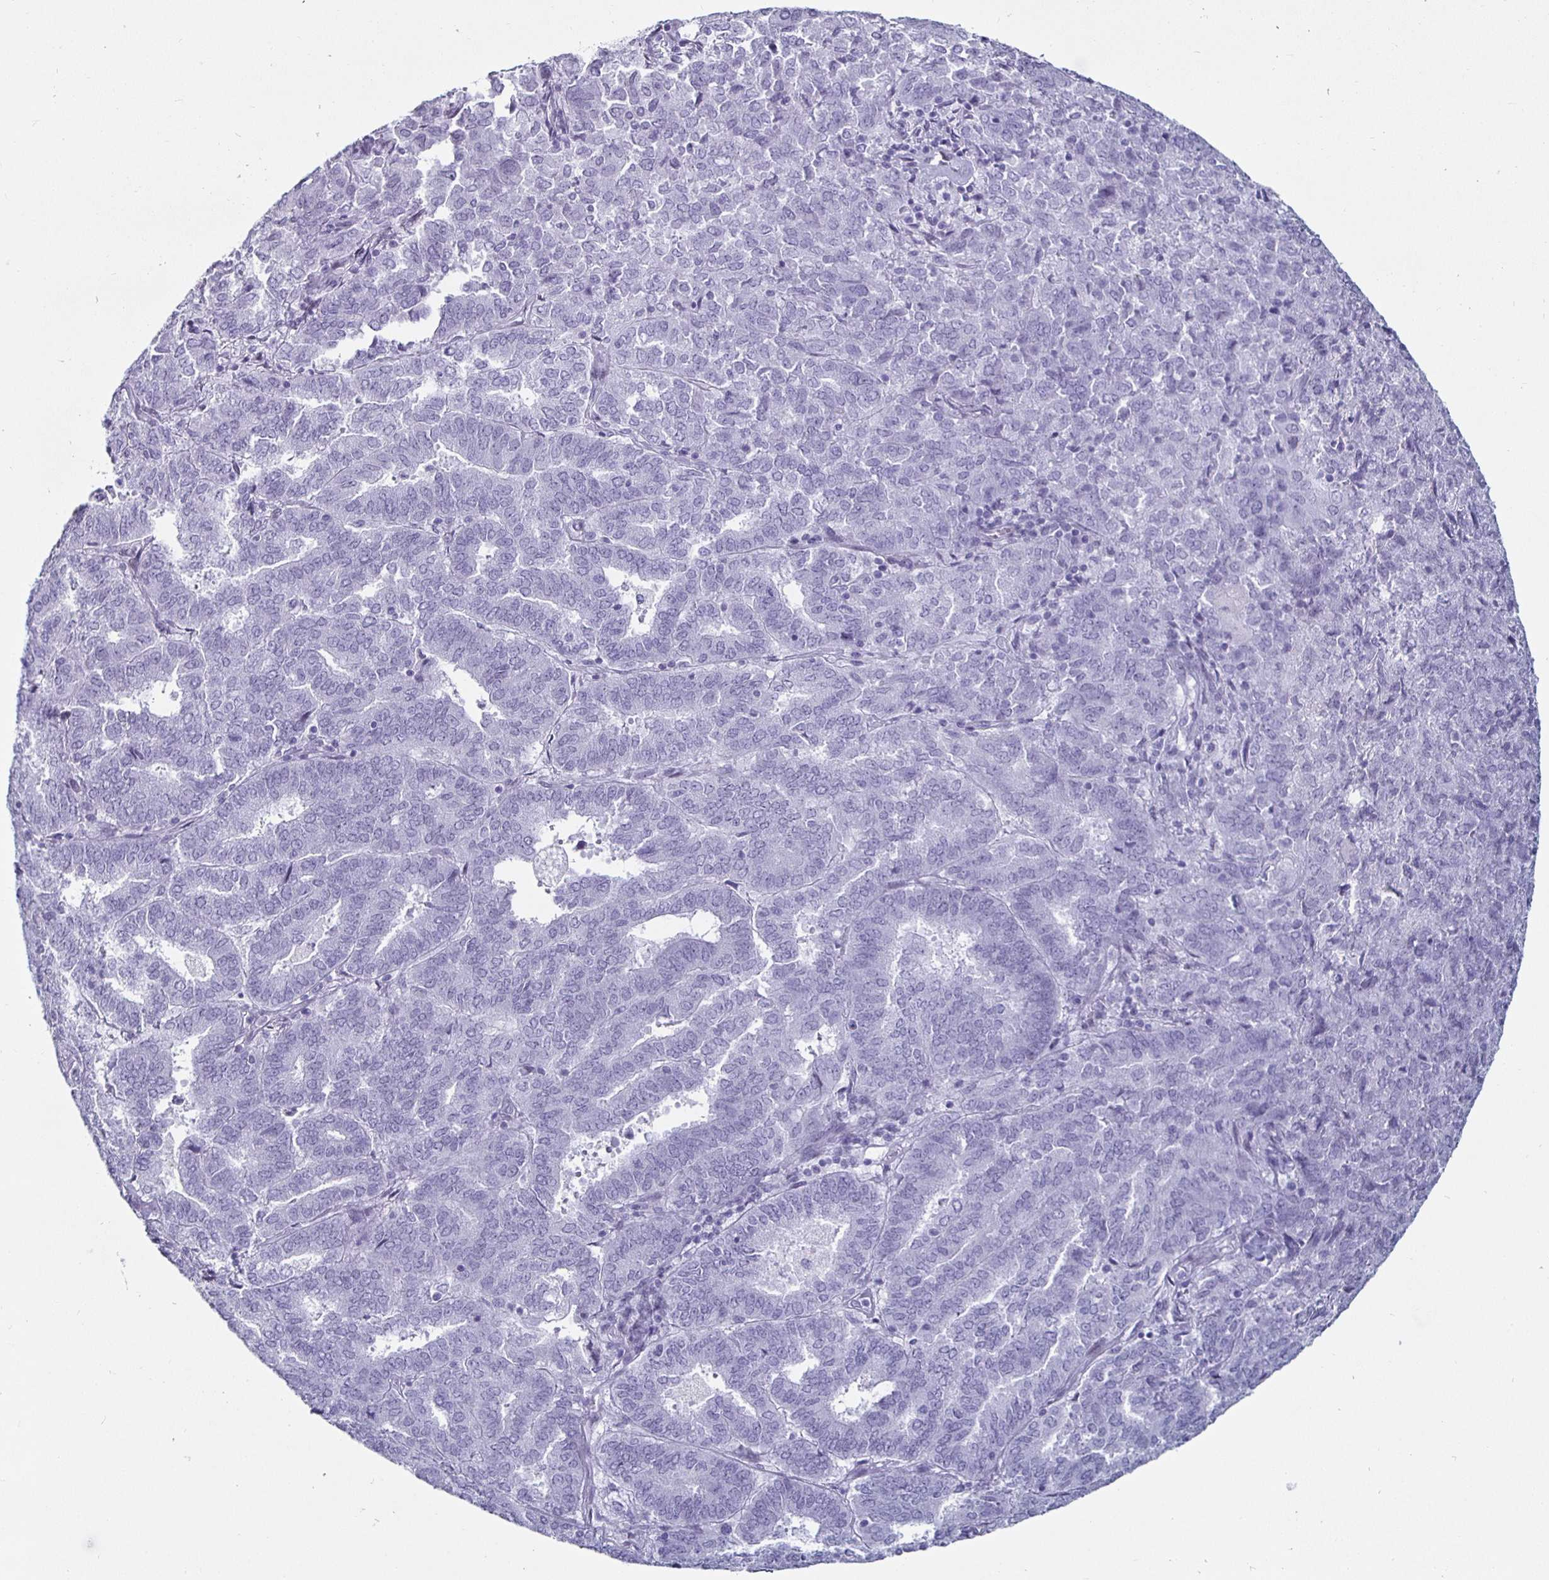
{"staining": {"intensity": "negative", "quantity": "none", "location": "none"}, "tissue": "endometrial cancer", "cell_type": "Tumor cells", "image_type": "cancer", "snomed": [{"axis": "morphology", "description": "Adenocarcinoma, NOS"}, {"axis": "topography", "description": "Endometrium"}], "caption": "Immunohistochemistry histopathology image of neoplastic tissue: human endometrial adenocarcinoma stained with DAB (3,3'-diaminobenzidine) displays no significant protein positivity in tumor cells. The staining was performed using DAB (3,3'-diaminobenzidine) to visualize the protein expression in brown, while the nuclei were stained in blue with hematoxylin (Magnification: 20x).", "gene": "KRT4", "patient": {"sex": "female", "age": 72}}